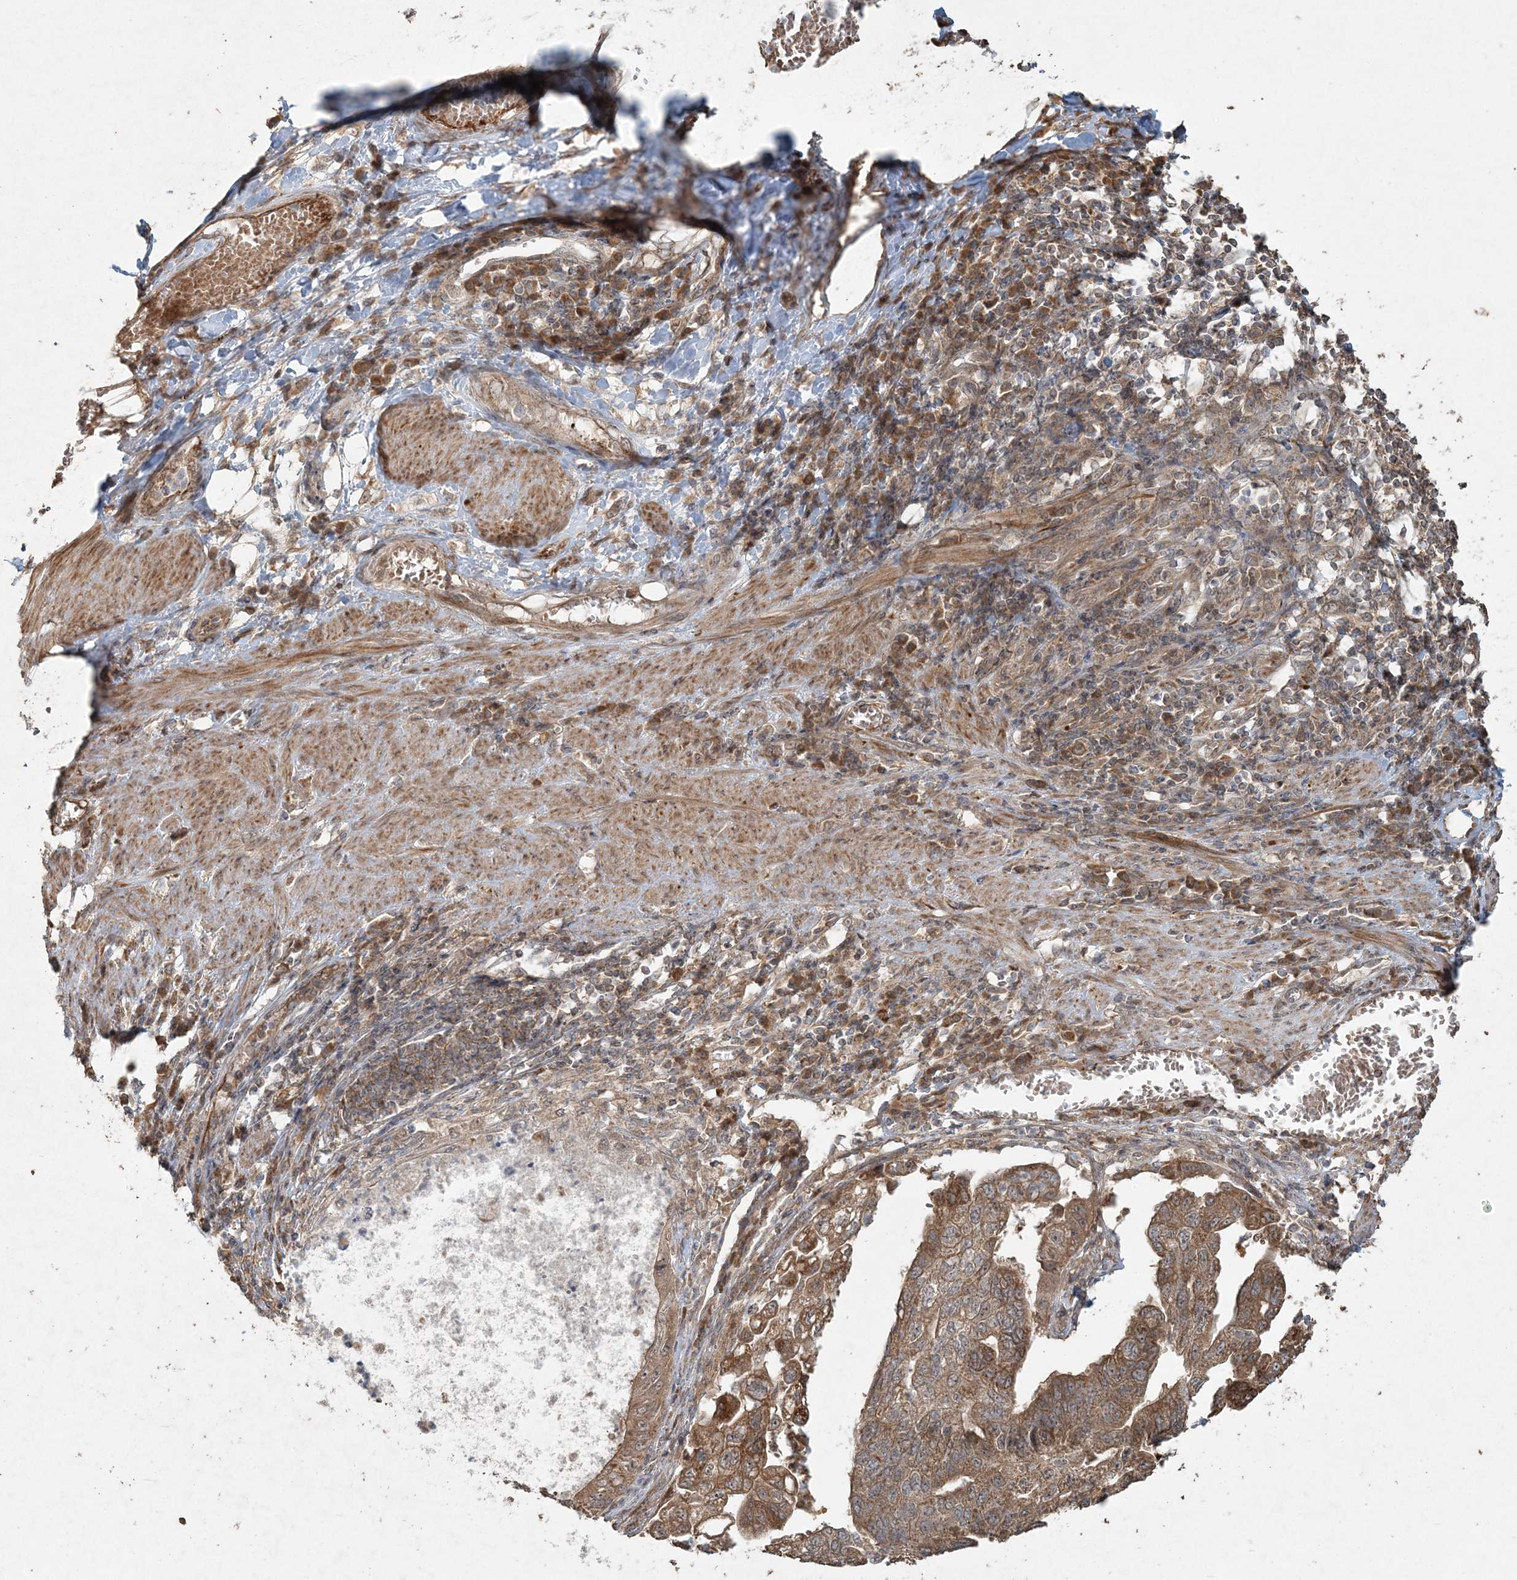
{"staining": {"intensity": "moderate", "quantity": ">75%", "location": "cytoplasmic/membranous"}, "tissue": "stomach cancer", "cell_type": "Tumor cells", "image_type": "cancer", "snomed": [{"axis": "morphology", "description": "Adenocarcinoma, NOS"}, {"axis": "topography", "description": "Stomach"}], "caption": "An image showing moderate cytoplasmic/membranous staining in approximately >75% of tumor cells in stomach adenocarcinoma, as visualized by brown immunohistochemical staining.", "gene": "ANAPC16", "patient": {"sex": "male", "age": 59}}